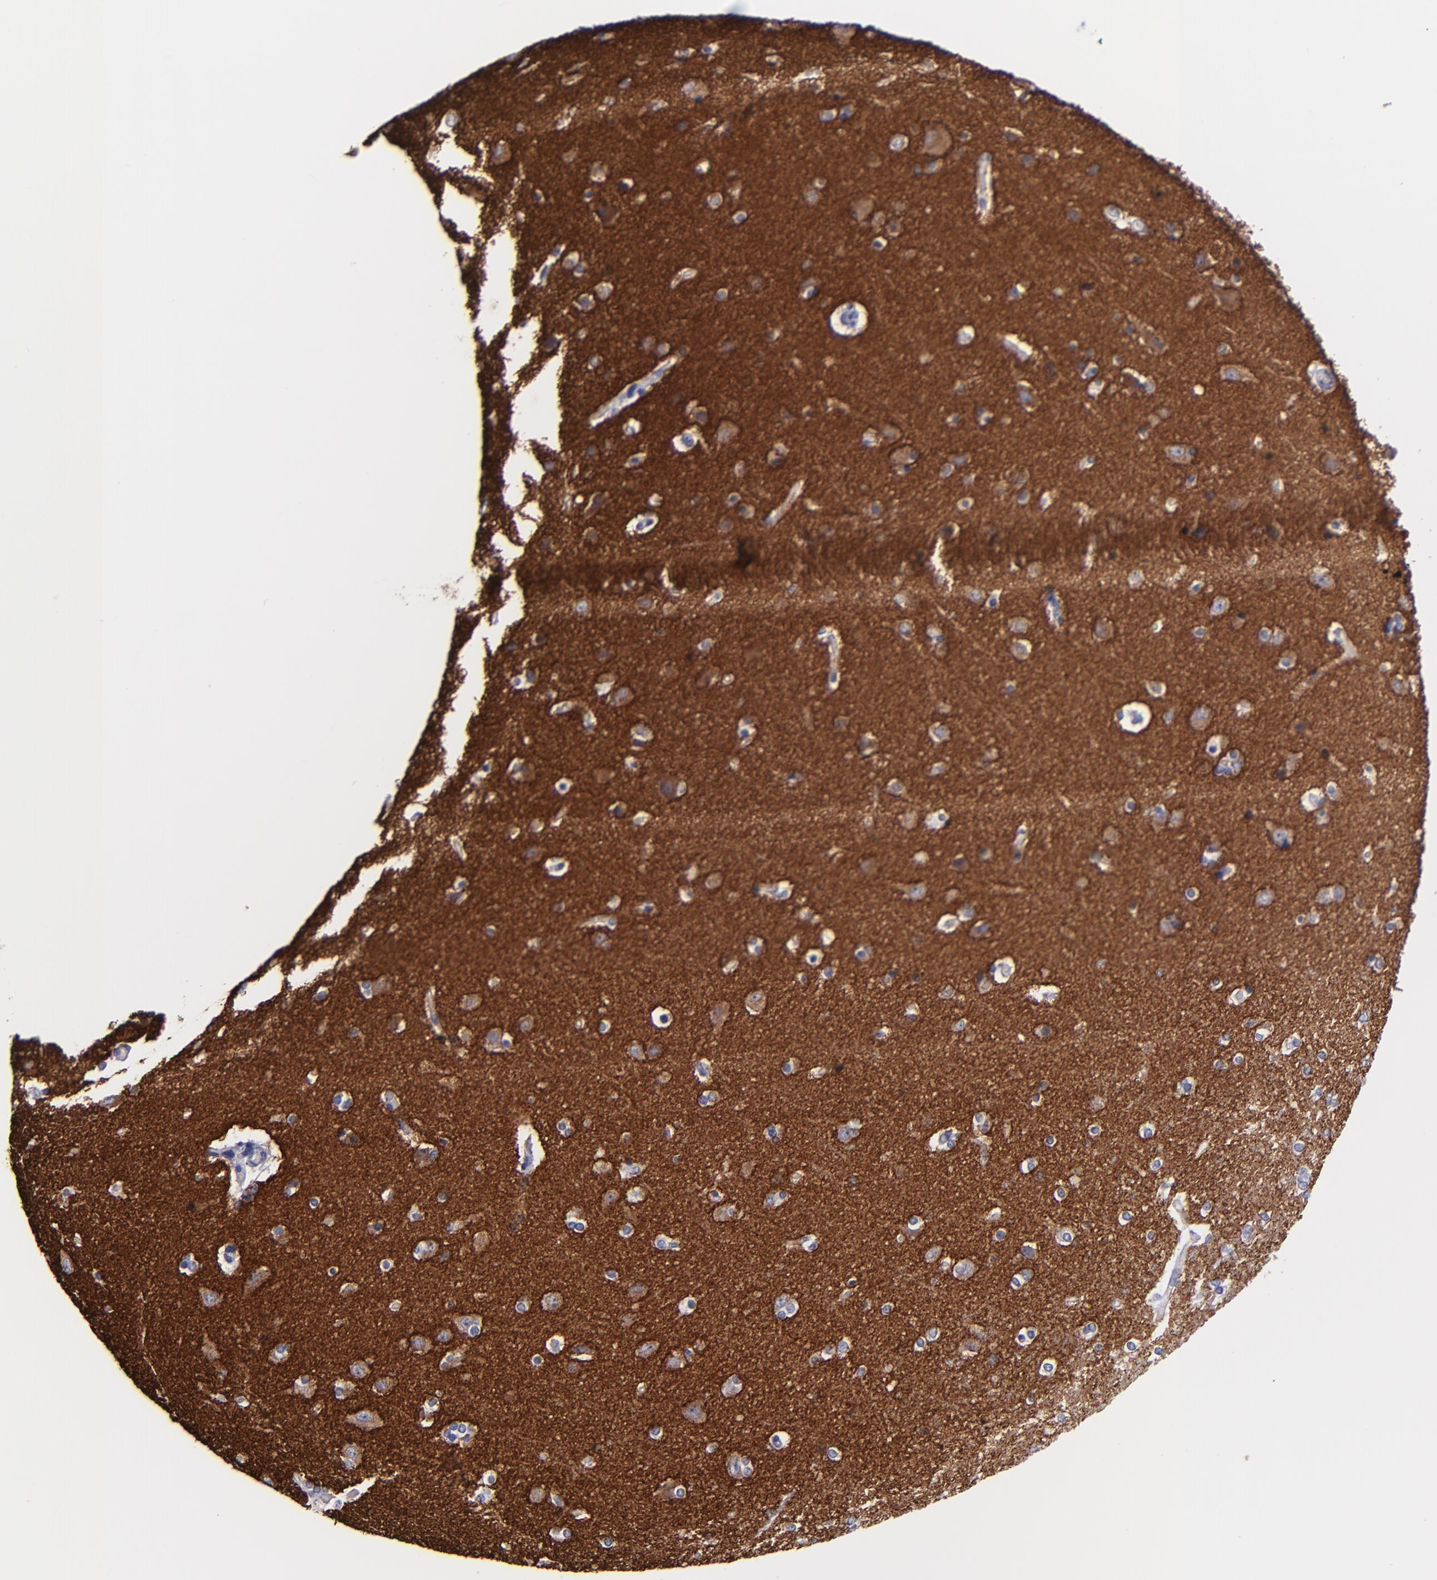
{"staining": {"intensity": "negative", "quantity": "none", "location": "none"}, "tissue": "cerebral cortex", "cell_type": "Endothelial cells", "image_type": "normal", "snomed": [{"axis": "morphology", "description": "Normal tissue, NOS"}, {"axis": "topography", "description": "Cerebral cortex"}], "caption": "The immunohistochemistry (IHC) image has no significant expression in endothelial cells of cerebral cortex. The staining is performed using DAB brown chromogen with nuclei counter-stained in using hematoxylin.", "gene": "SV2A", "patient": {"sex": "female", "age": 54}}